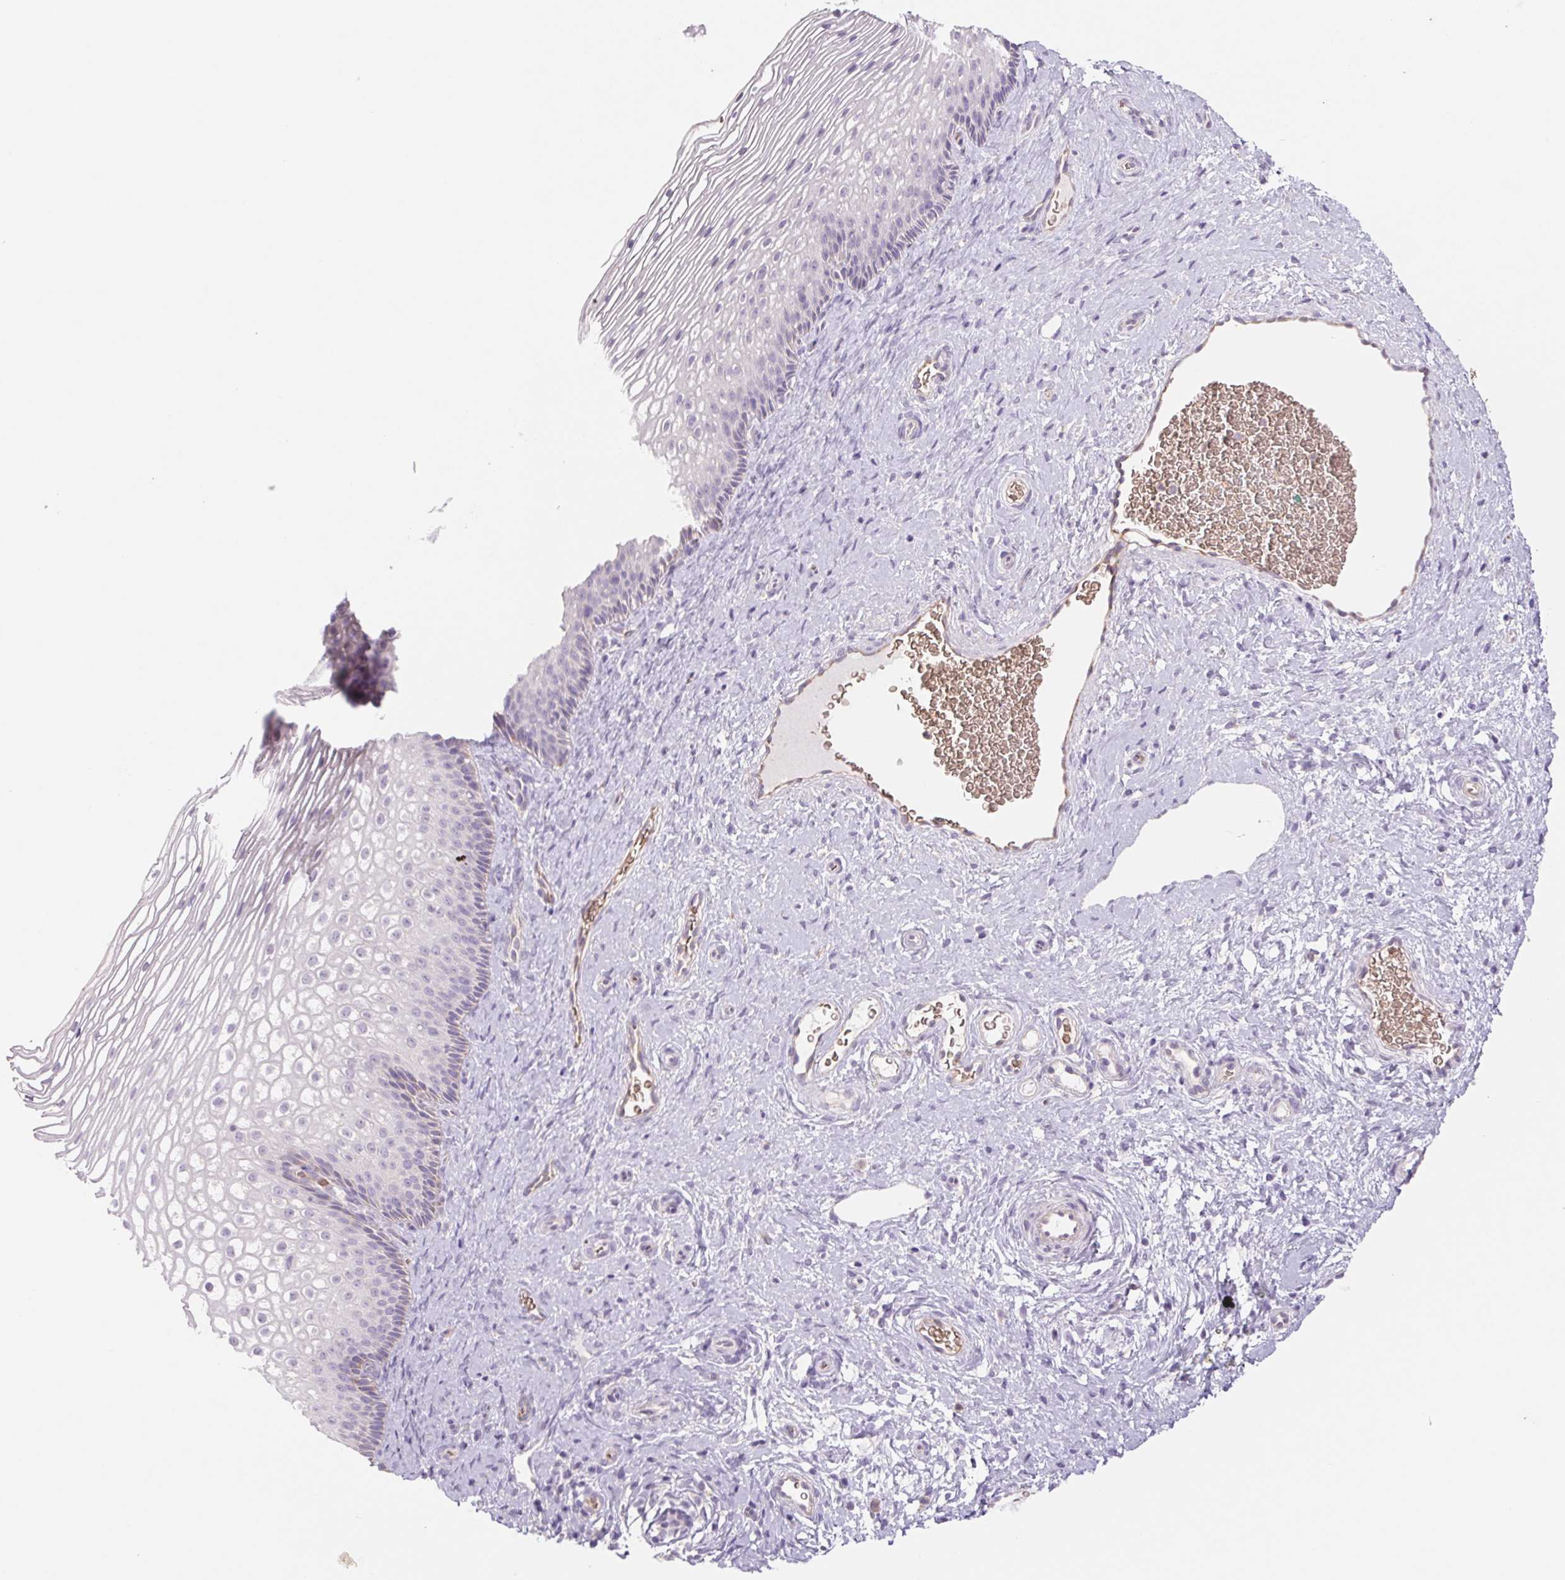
{"staining": {"intensity": "negative", "quantity": "none", "location": "none"}, "tissue": "cervix", "cell_type": "Glandular cells", "image_type": "normal", "snomed": [{"axis": "morphology", "description": "Normal tissue, NOS"}, {"axis": "topography", "description": "Cervix"}], "caption": "Cervix was stained to show a protein in brown. There is no significant staining in glandular cells. (DAB immunohistochemistry (IHC) visualized using brightfield microscopy, high magnification).", "gene": "IGFL3", "patient": {"sex": "female", "age": 34}}